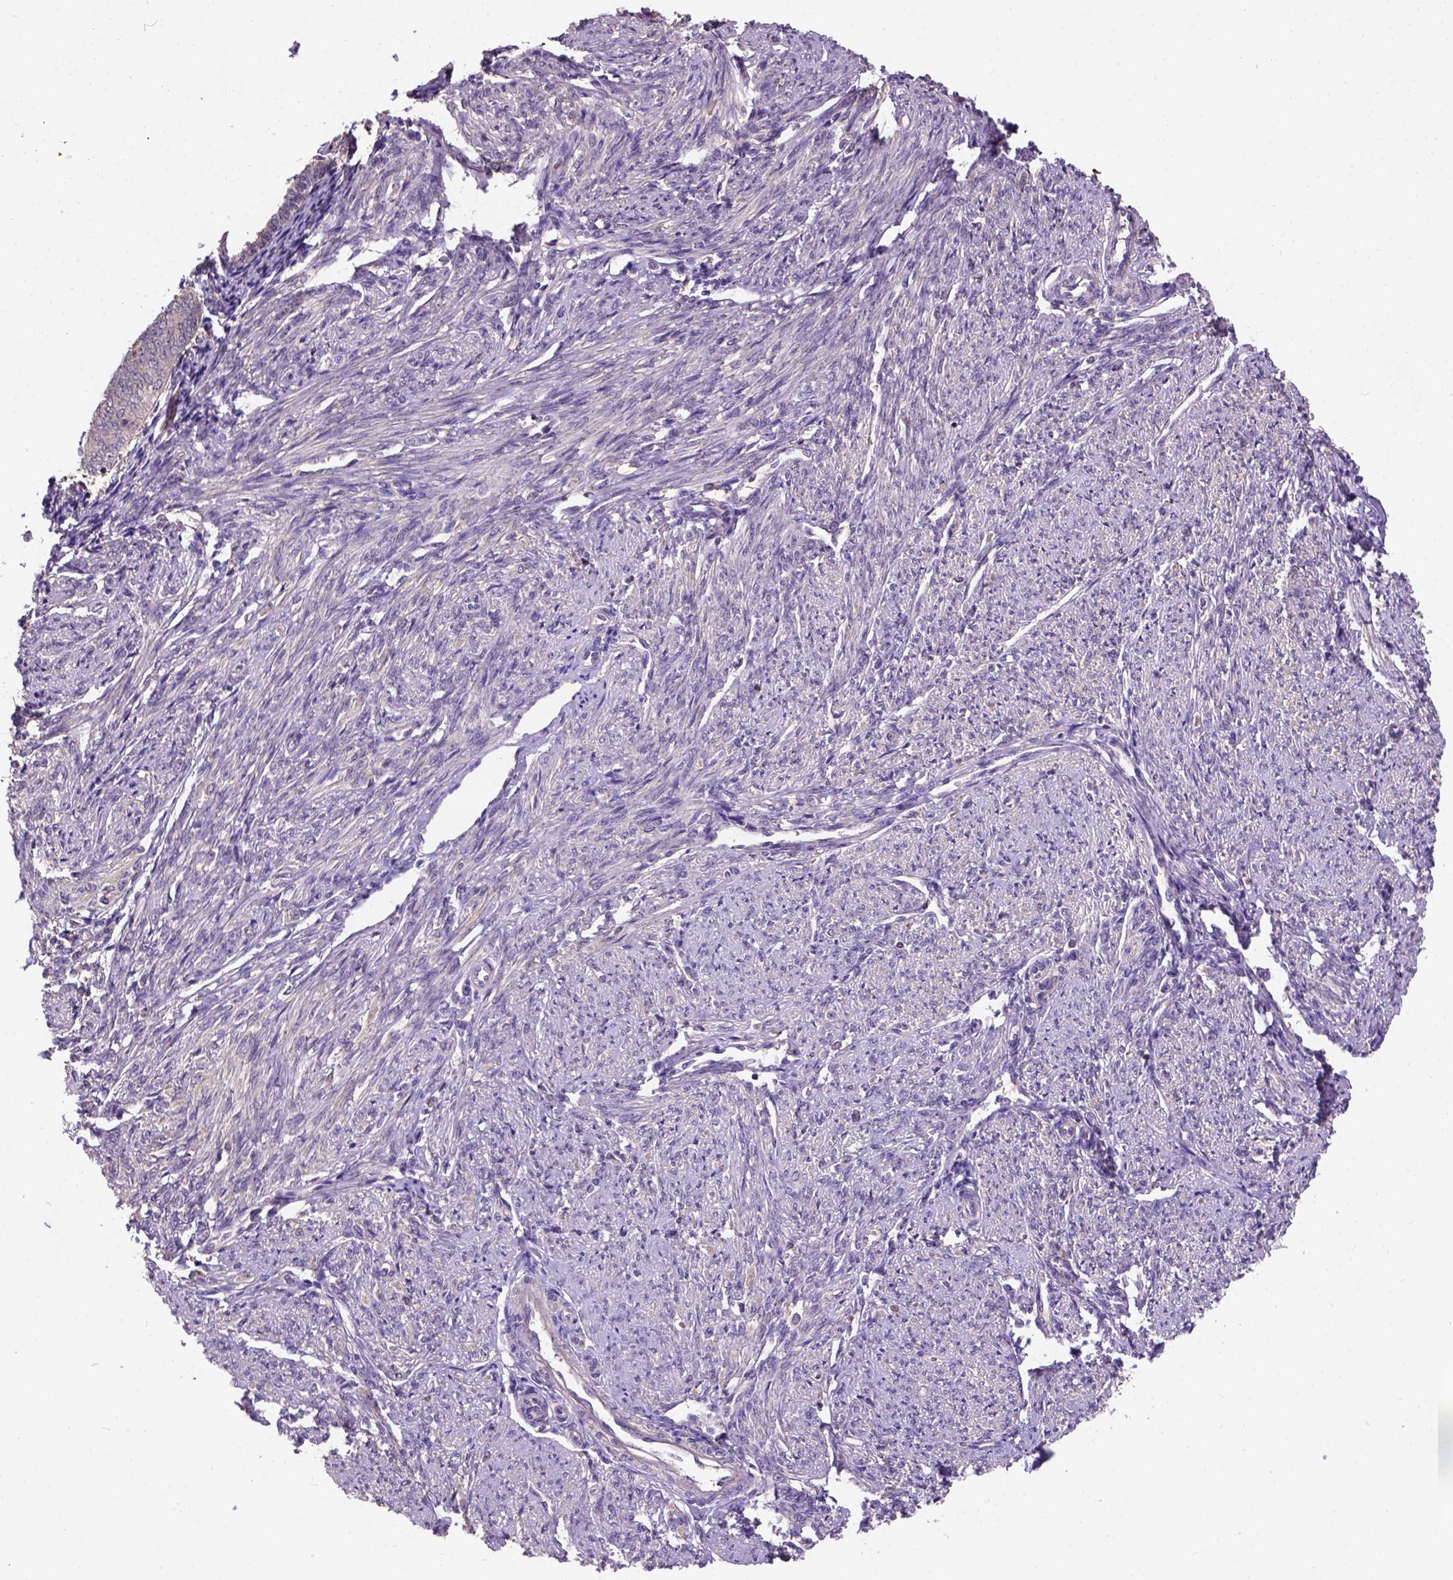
{"staining": {"intensity": "negative", "quantity": "none", "location": "none"}, "tissue": "smooth muscle", "cell_type": "Smooth muscle cells", "image_type": "normal", "snomed": [{"axis": "morphology", "description": "Normal tissue, NOS"}, {"axis": "topography", "description": "Smooth muscle"}], "caption": "Smooth muscle stained for a protein using immunohistochemistry (IHC) shows no staining smooth muscle cells.", "gene": "KBTBD8", "patient": {"sex": "female", "age": 65}}